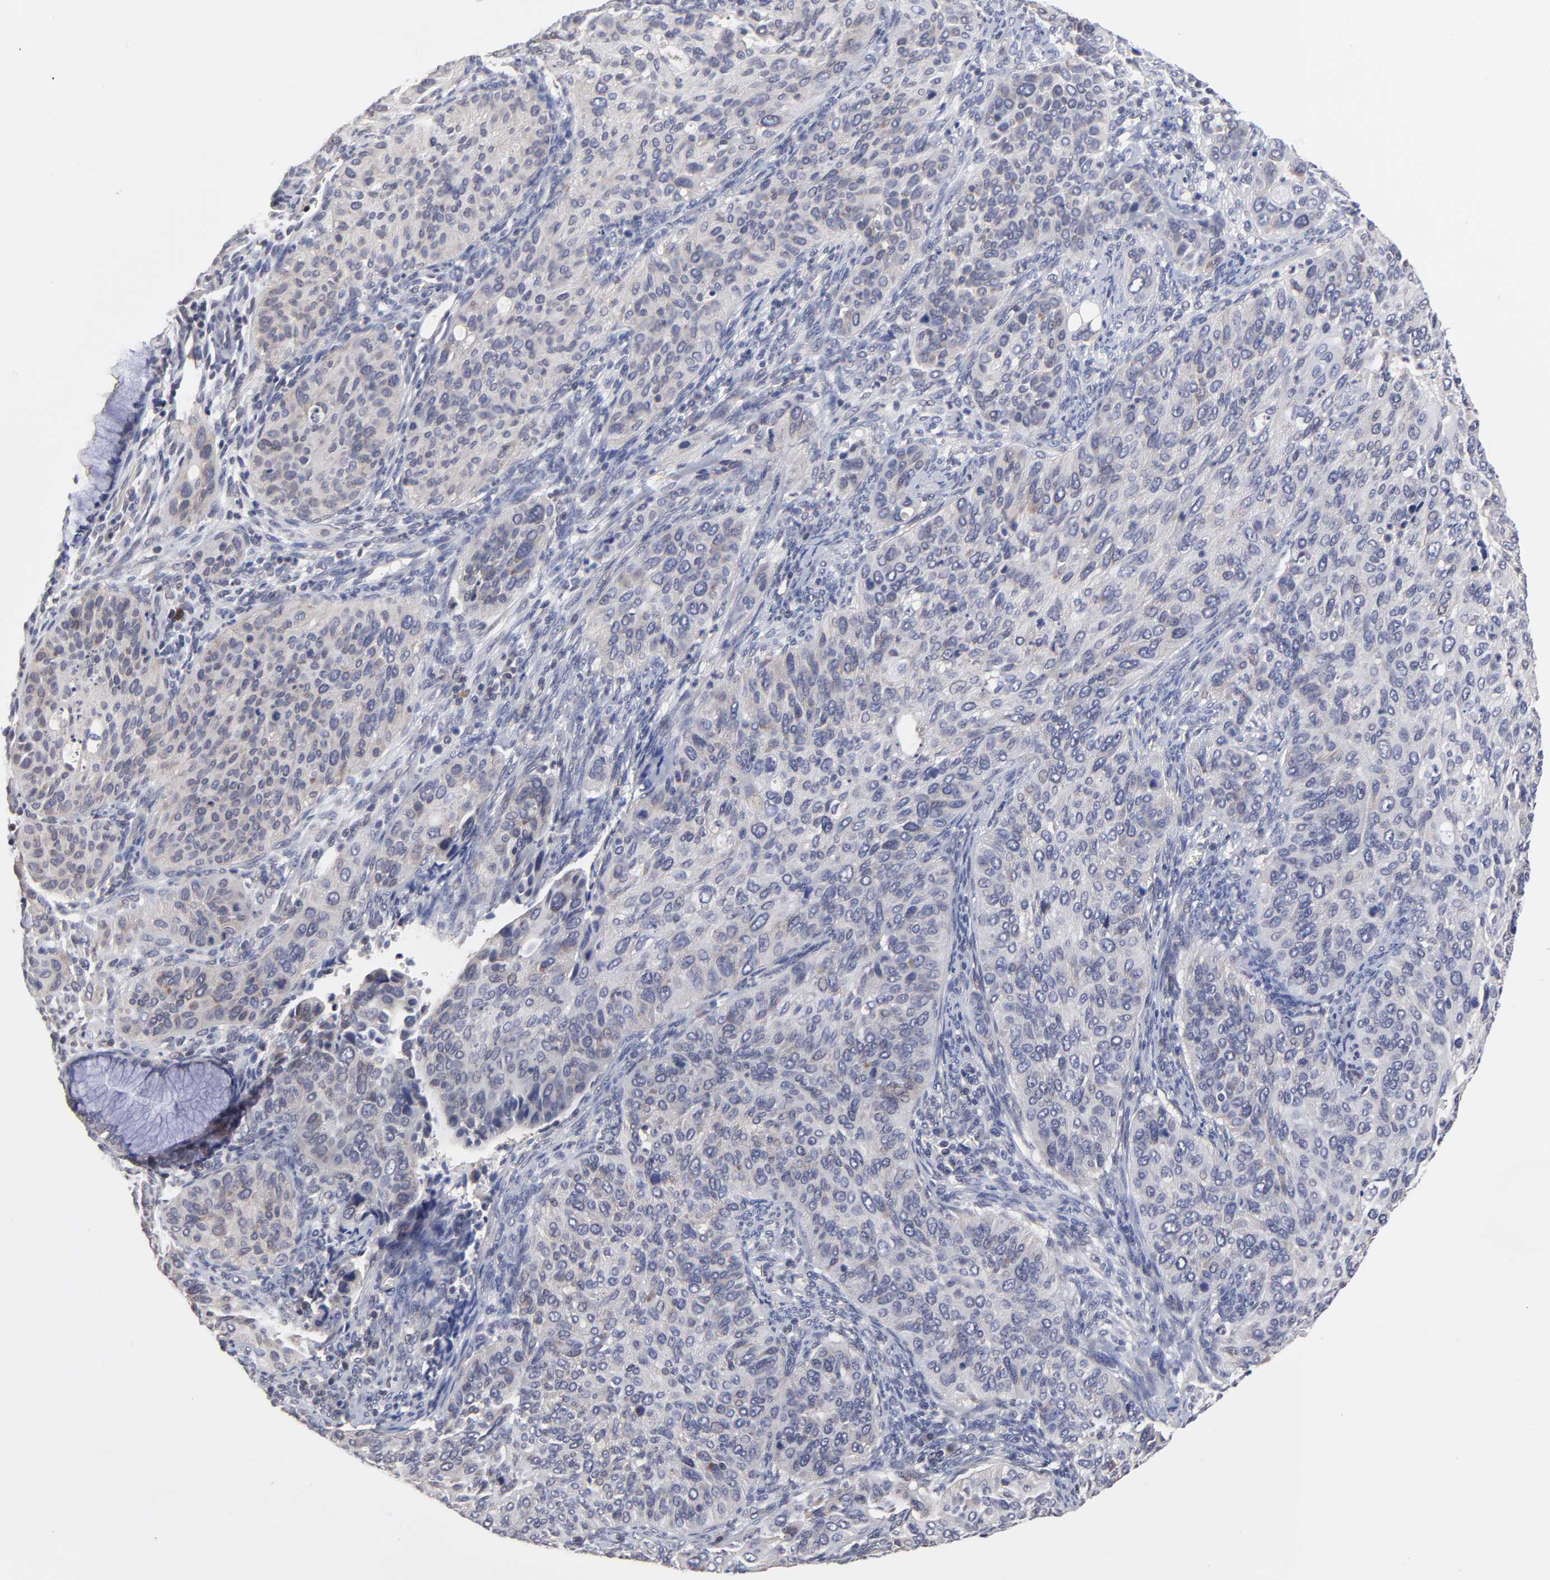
{"staining": {"intensity": "weak", "quantity": ">75%", "location": "cytoplasmic/membranous"}, "tissue": "cervical cancer", "cell_type": "Tumor cells", "image_type": "cancer", "snomed": [{"axis": "morphology", "description": "Squamous cell carcinoma, NOS"}, {"axis": "topography", "description": "Cervix"}], "caption": "DAB immunohistochemical staining of human cervical cancer shows weak cytoplasmic/membranous protein staining in about >75% of tumor cells.", "gene": "ZNF157", "patient": {"sex": "female", "age": 57}}